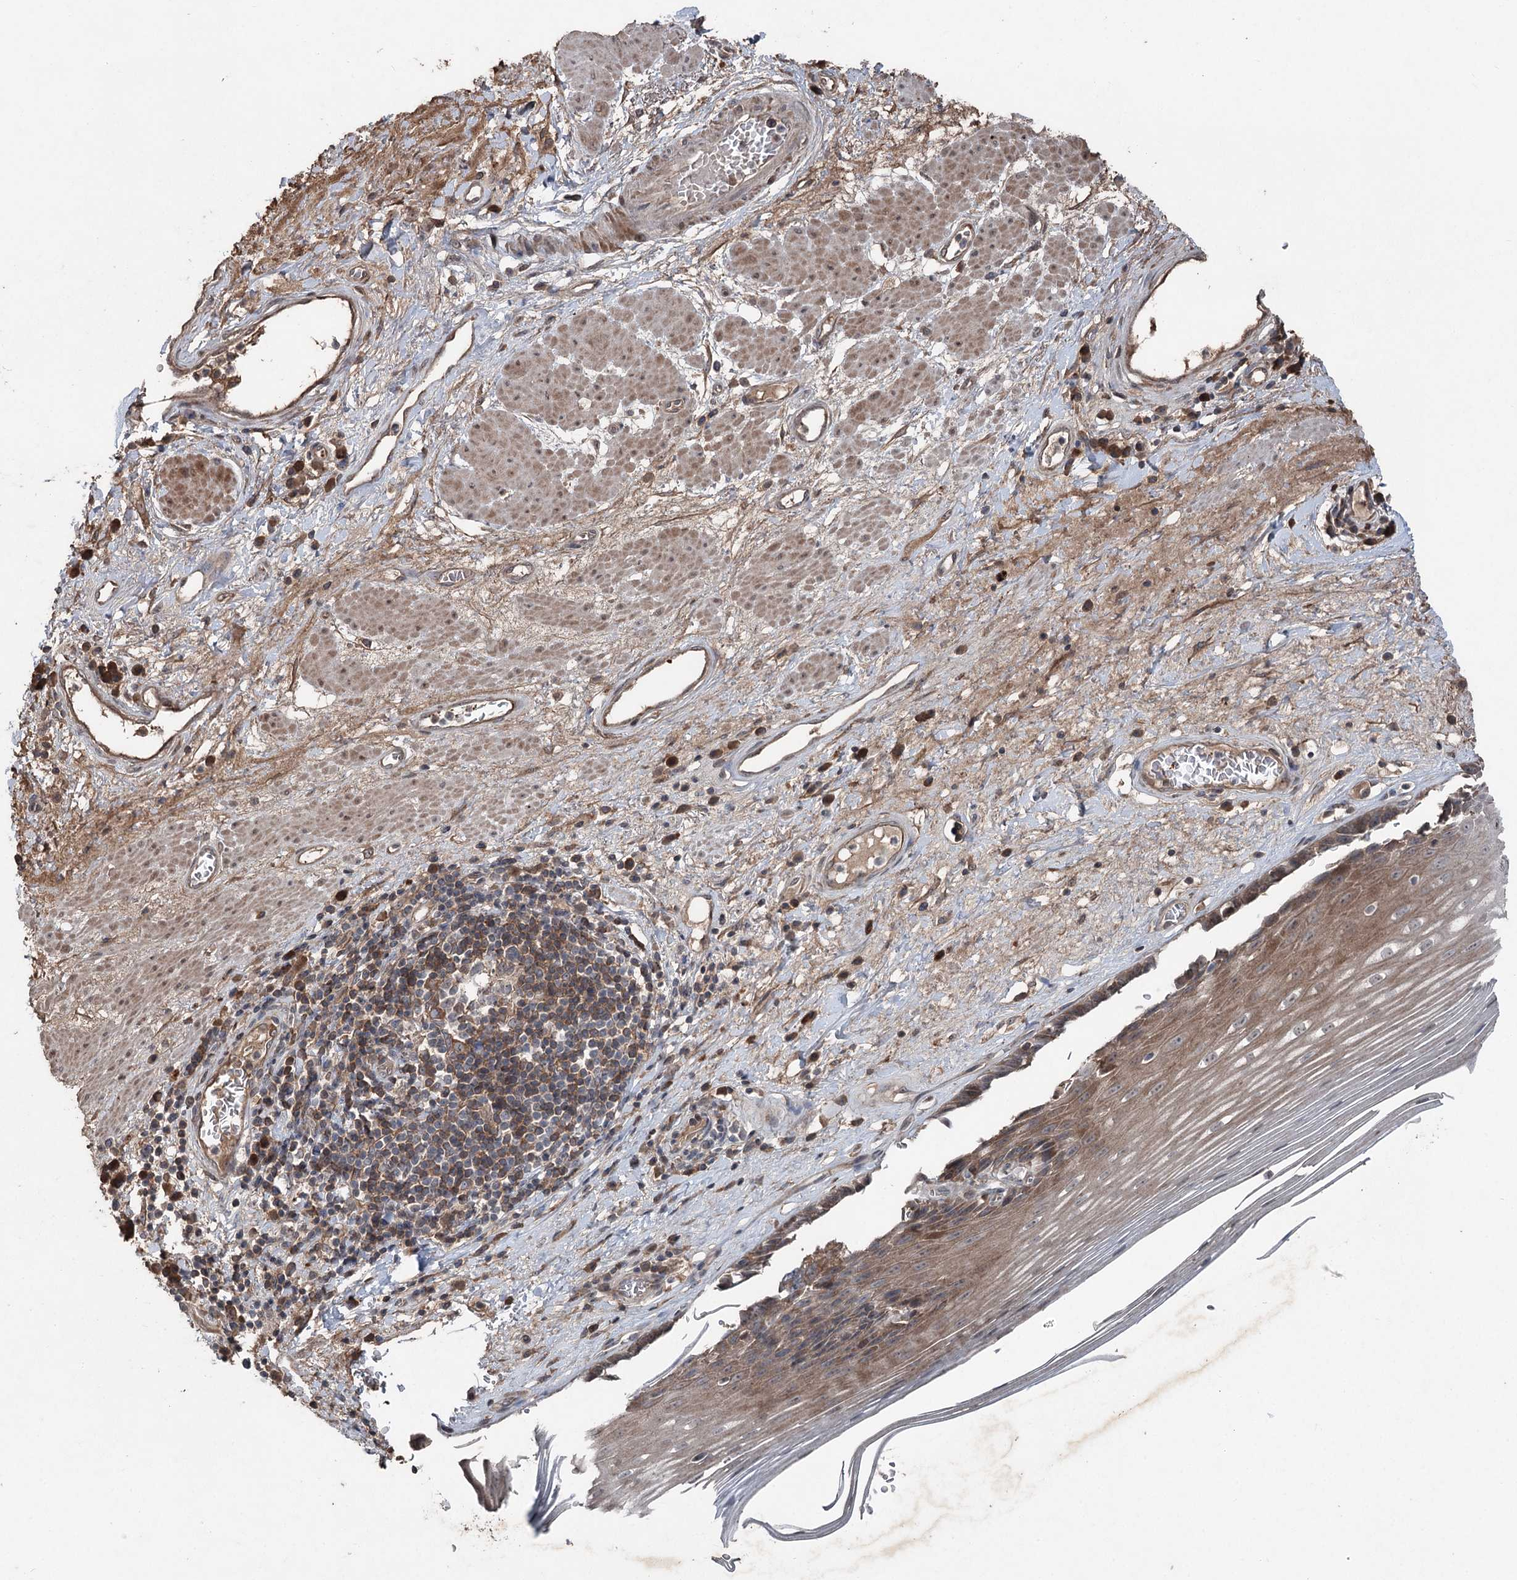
{"staining": {"intensity": "weak", "quantity": "25%-75%", "location": "cytoplasmic/membranous"}, "tissue": "esophagus", "cell_type": "Squamous epithelial cells", "image_type": "normal", "snomed": [{"axis": "morphology", "description": "Normal tissue, NOS"}, {"axis": "topography", "description": "Esophagus"}], "caption": "The photomicrograph demonstrates immunohistochemical staining of normal esophagus. There is weak cytoplasmic/membranous positivity is appreciated in about 25%-75% of squamous epithelial cells. Nuclei are stained in blue.", "gene": "MAPK8IP2", "patient": {"sex": "male", "age": 62}}